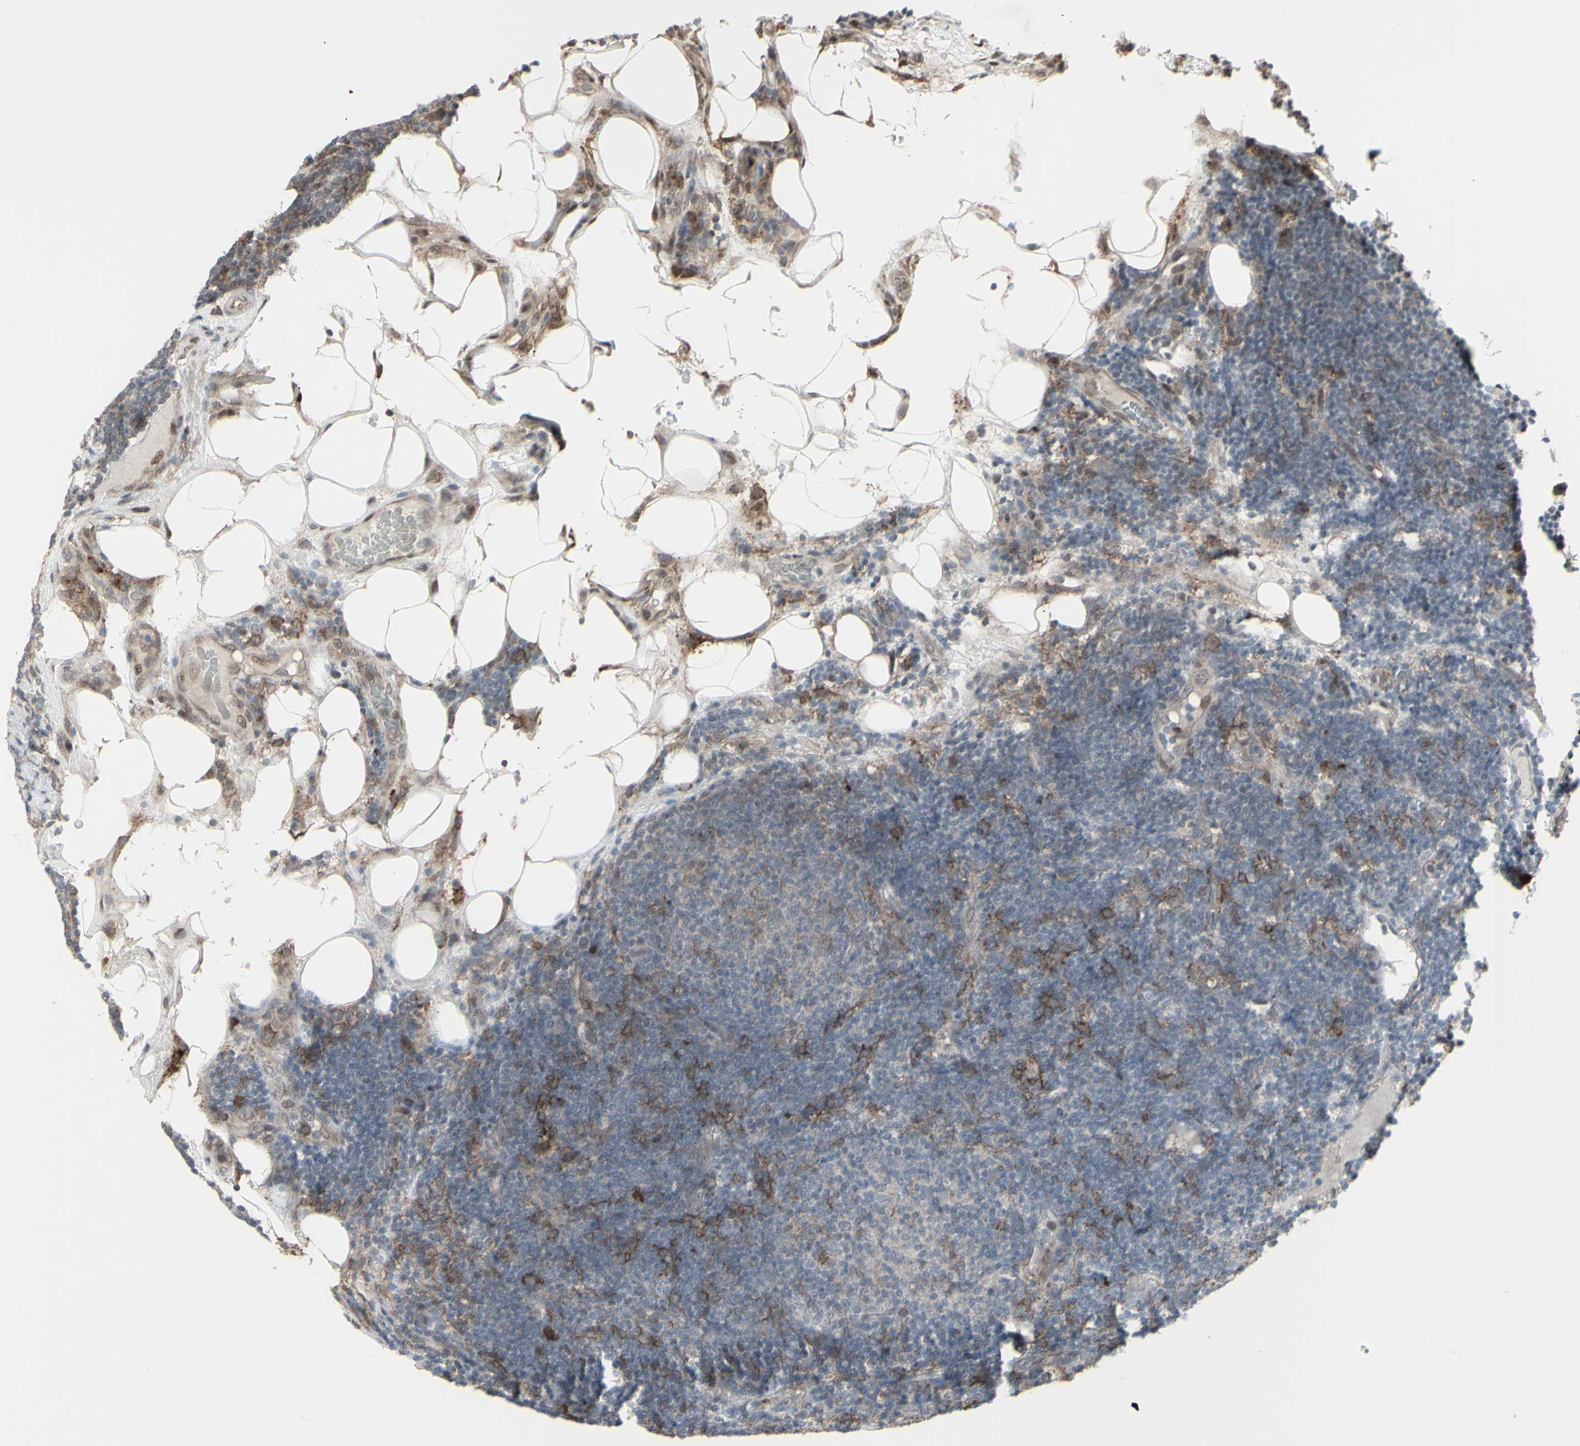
{"staining": {"intensity": "weak", "quantity": "<25%", "location": "cytoplasmic/membranous"}, "tissue": "lymphoma", "cell_type": "Tumor cells", "image_type": "cancer", "snomed": [{"axis": "morphology", "description": "Malignant lymphoma, non-Hodgkin's type, Low grade"}, {"axis": "topography", "description": "Lymph node"}], "caption": "High power microscopy photomicrograph of an immunohistochemistry (IHC) histopathology image of lymphoma, revealing no significant staining in tumor cells.", "gene": "CD33", "patient": {"sex": "male", "age": 83}}